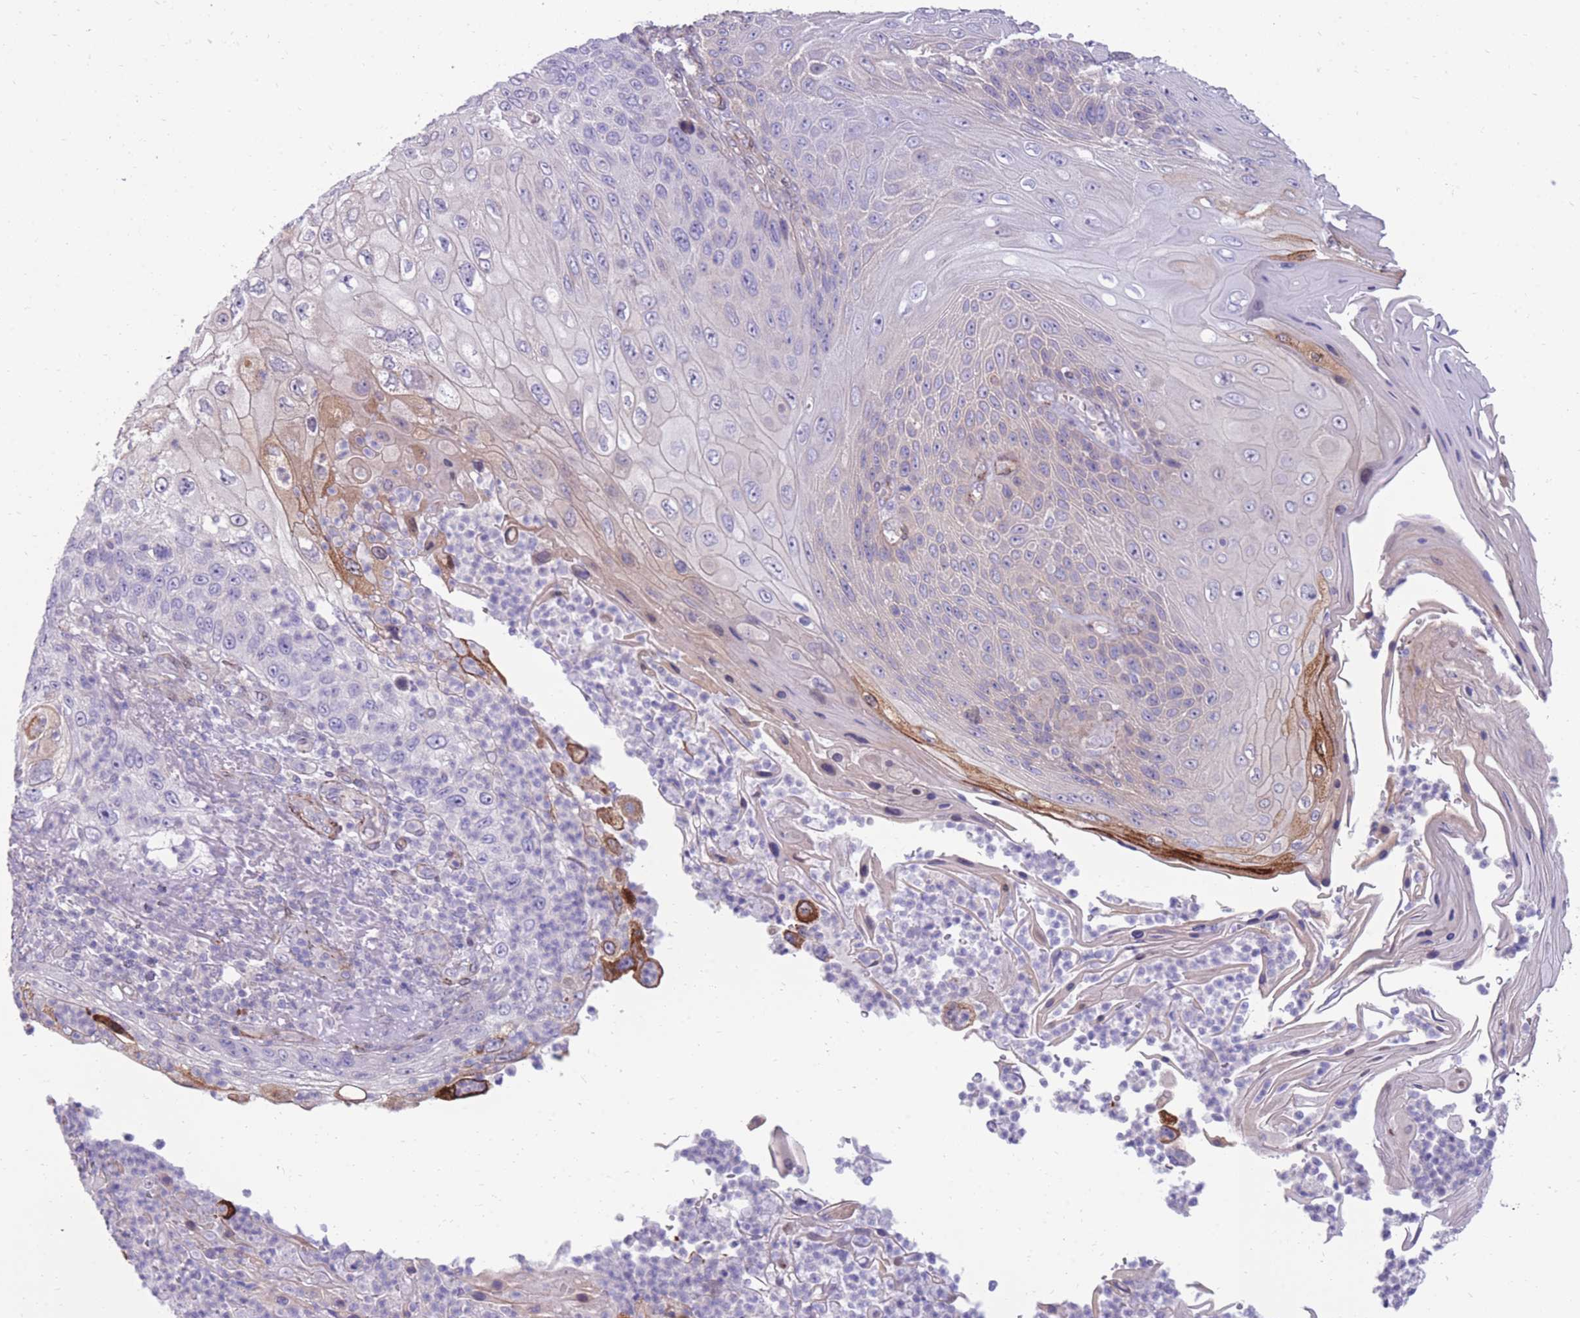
{"staining": {"intensity": "strong", "quantity": "<25%", "location": "cytoplasmic/membranous"}, "tissue": "skin cancer", "cell_type": "Tumor cells", "image_type": "cancer", "snomed": [{"axis": "morphology", "description": "Squamous cell carcinoma, NOS"}, {"axis": "topography", "description": "Skin"}], "caption": "Skin cancer (squamous cell carcinoma) was stained to show a protein in brown. There is medium levels of strong cytoplasmic/membranous expression in approximately <25% of tumor cells. The staining was performed using DAB (3,3'-diaminobenzidine) to visualize the protein expression in brown, while the nuclei were stained in blue with hematoxylin (Magnification: 20x).", "gene": "RGS11", "patient": {"sex": "female", "age": 88}}